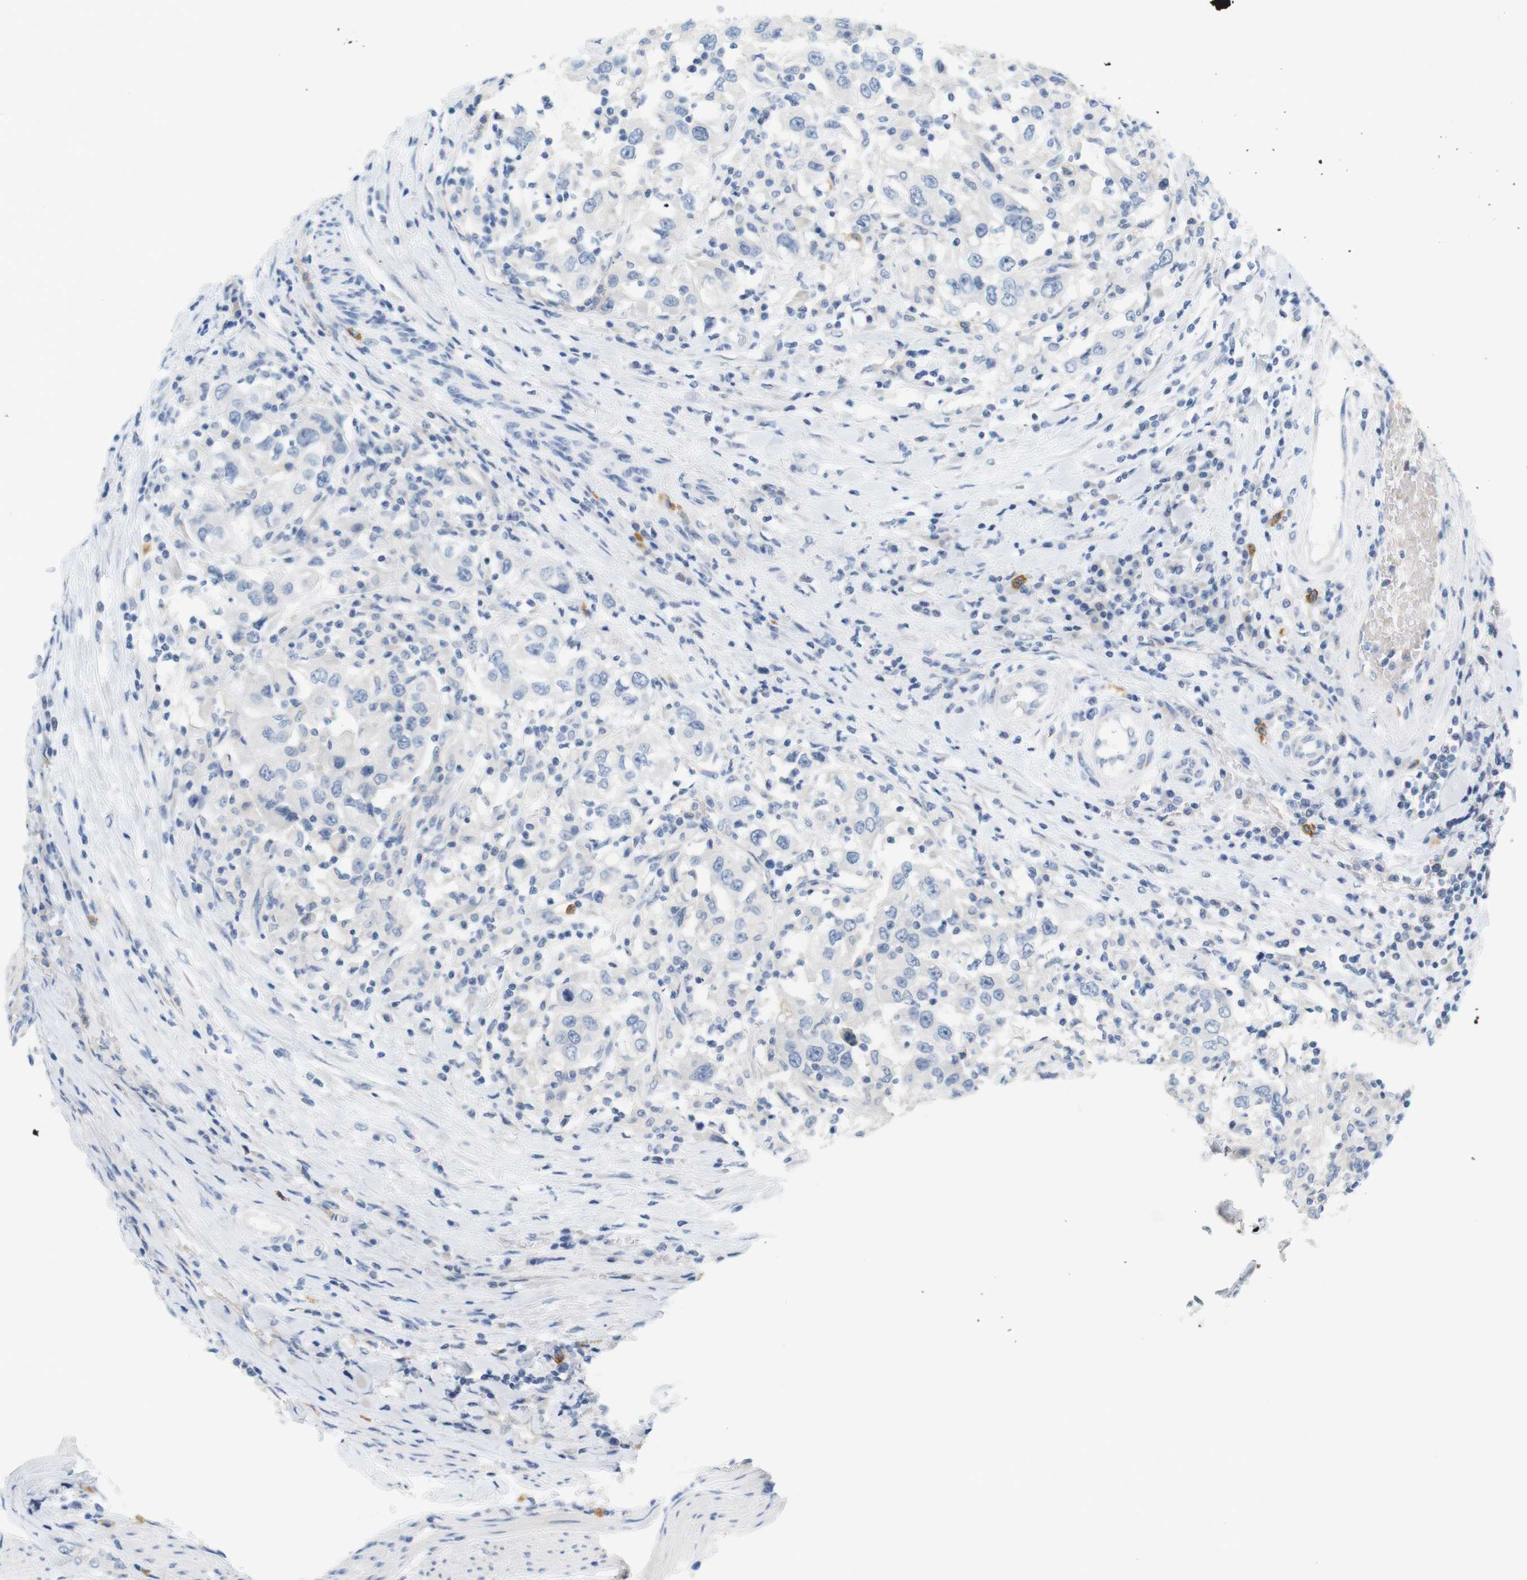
{"staining": {"intensity": "negative", "quantity": "none", "location": "none"}, "tissue": "urothelial cancer", "cell_type": "Tumor cells", "image_type": "cancer", "snomed": [{"axis": "morphology", "description": "Urothelial carcinoma, High grade"}, {"axis": "topography", "description": "Urinary bladder"}], "caption": "High magnification brightfield microscopy of urothelial carcinoma (high-grade) stained with DAB (brown) and counterstained with hematoxylin (blue): tumor cells show no significant positivity.", "gene": "LRRK2", "patient": {"sex": "female", "age": 80}}